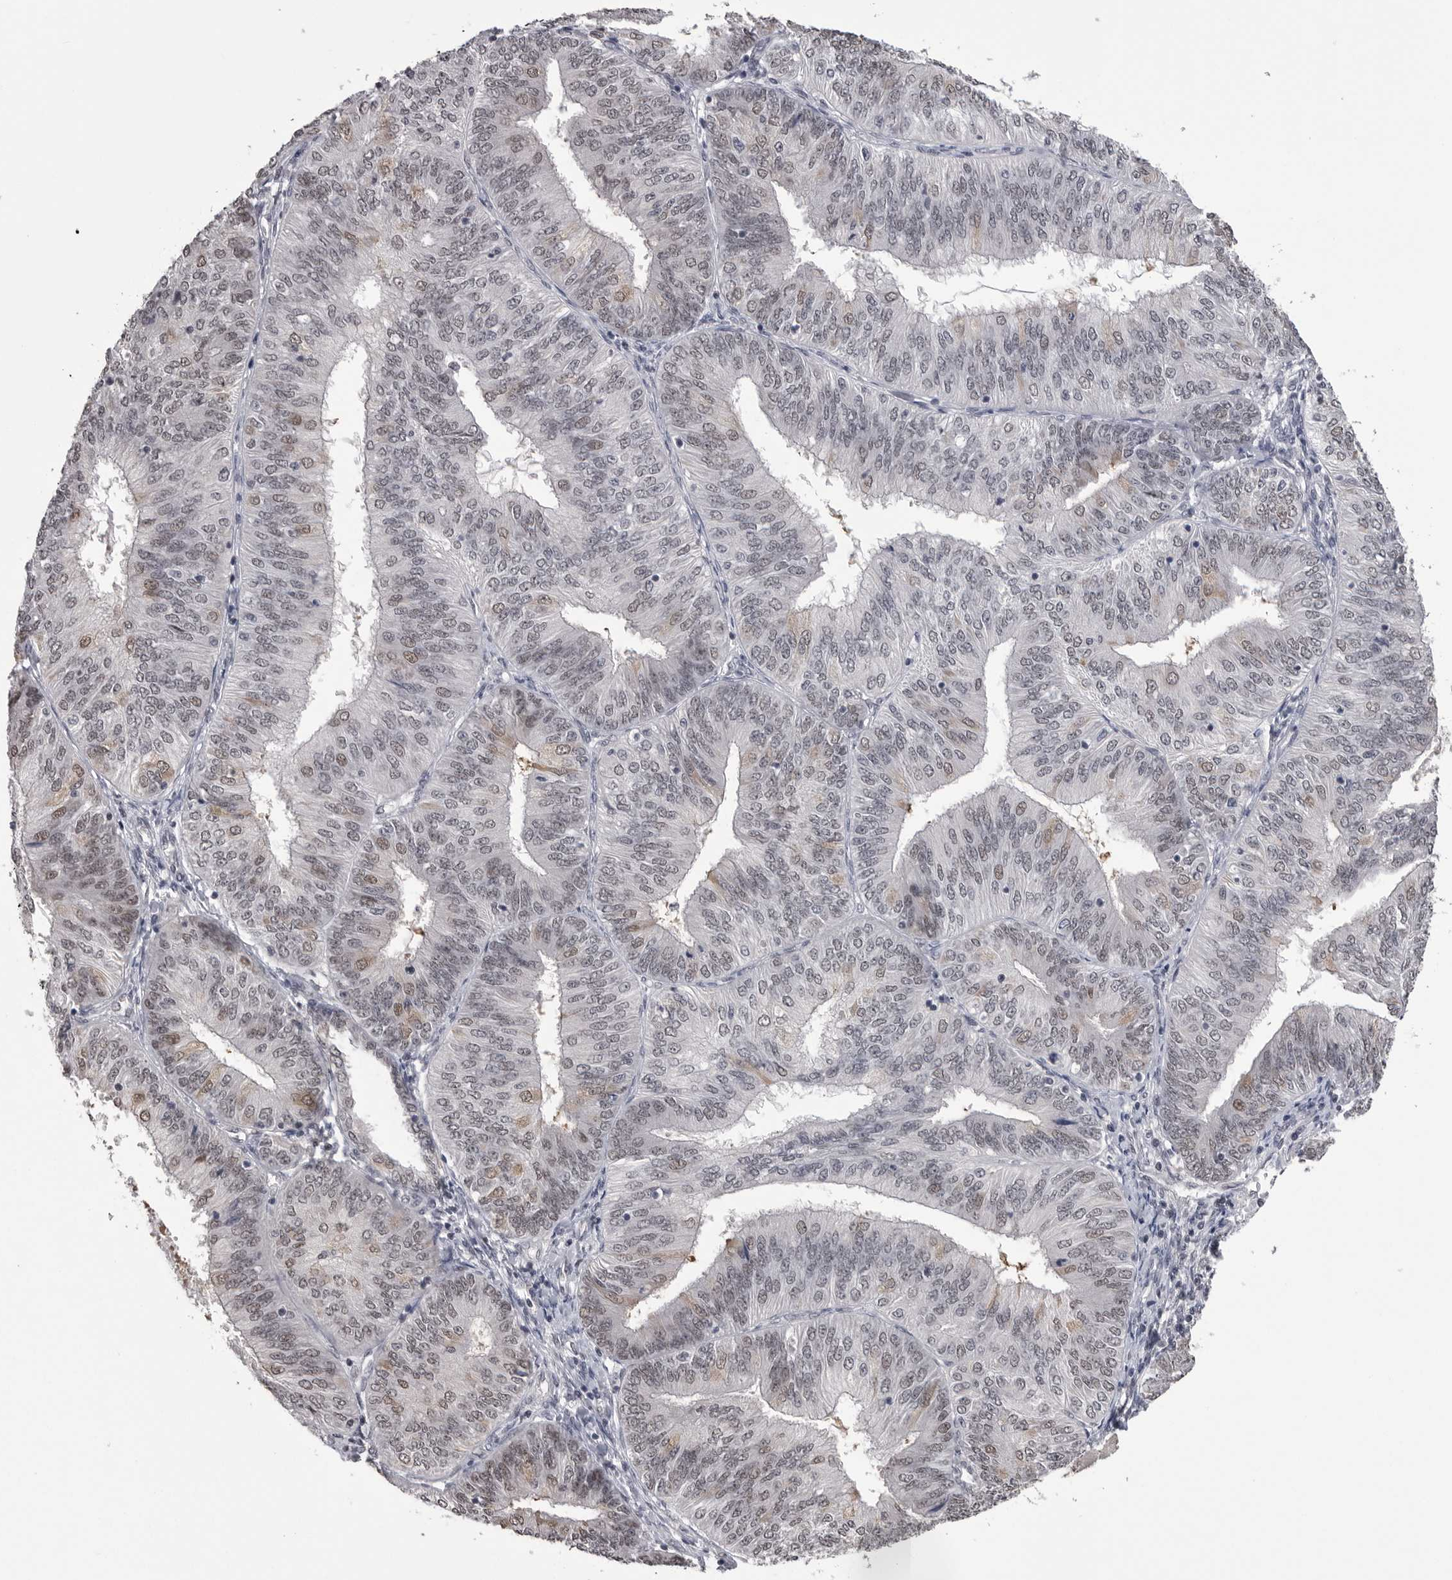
{"staining": {"intensity": "weak", "quantity": ">75%", "location": "nuclear"}, "tissue": "endometrial cancer", "cell_type": "Tumor cells", "image_type": "cancer", "snomed": [{"axis": "morphology", "description": "Adenocarcinoma, NOS"}, {"axis": "topography", "description": "Endometrium"}], "caption": "An immunohistochemistry image of neoplastic tissue is shown. Protein staining in brown shows weak nuclear positivity in endometrial adenocarcinoma within tumor cells. (Brightfield microscopy of DAB IHC at high magnification).", "gene": "DLG2", "patient": {"sex": "female", "age": 58}}